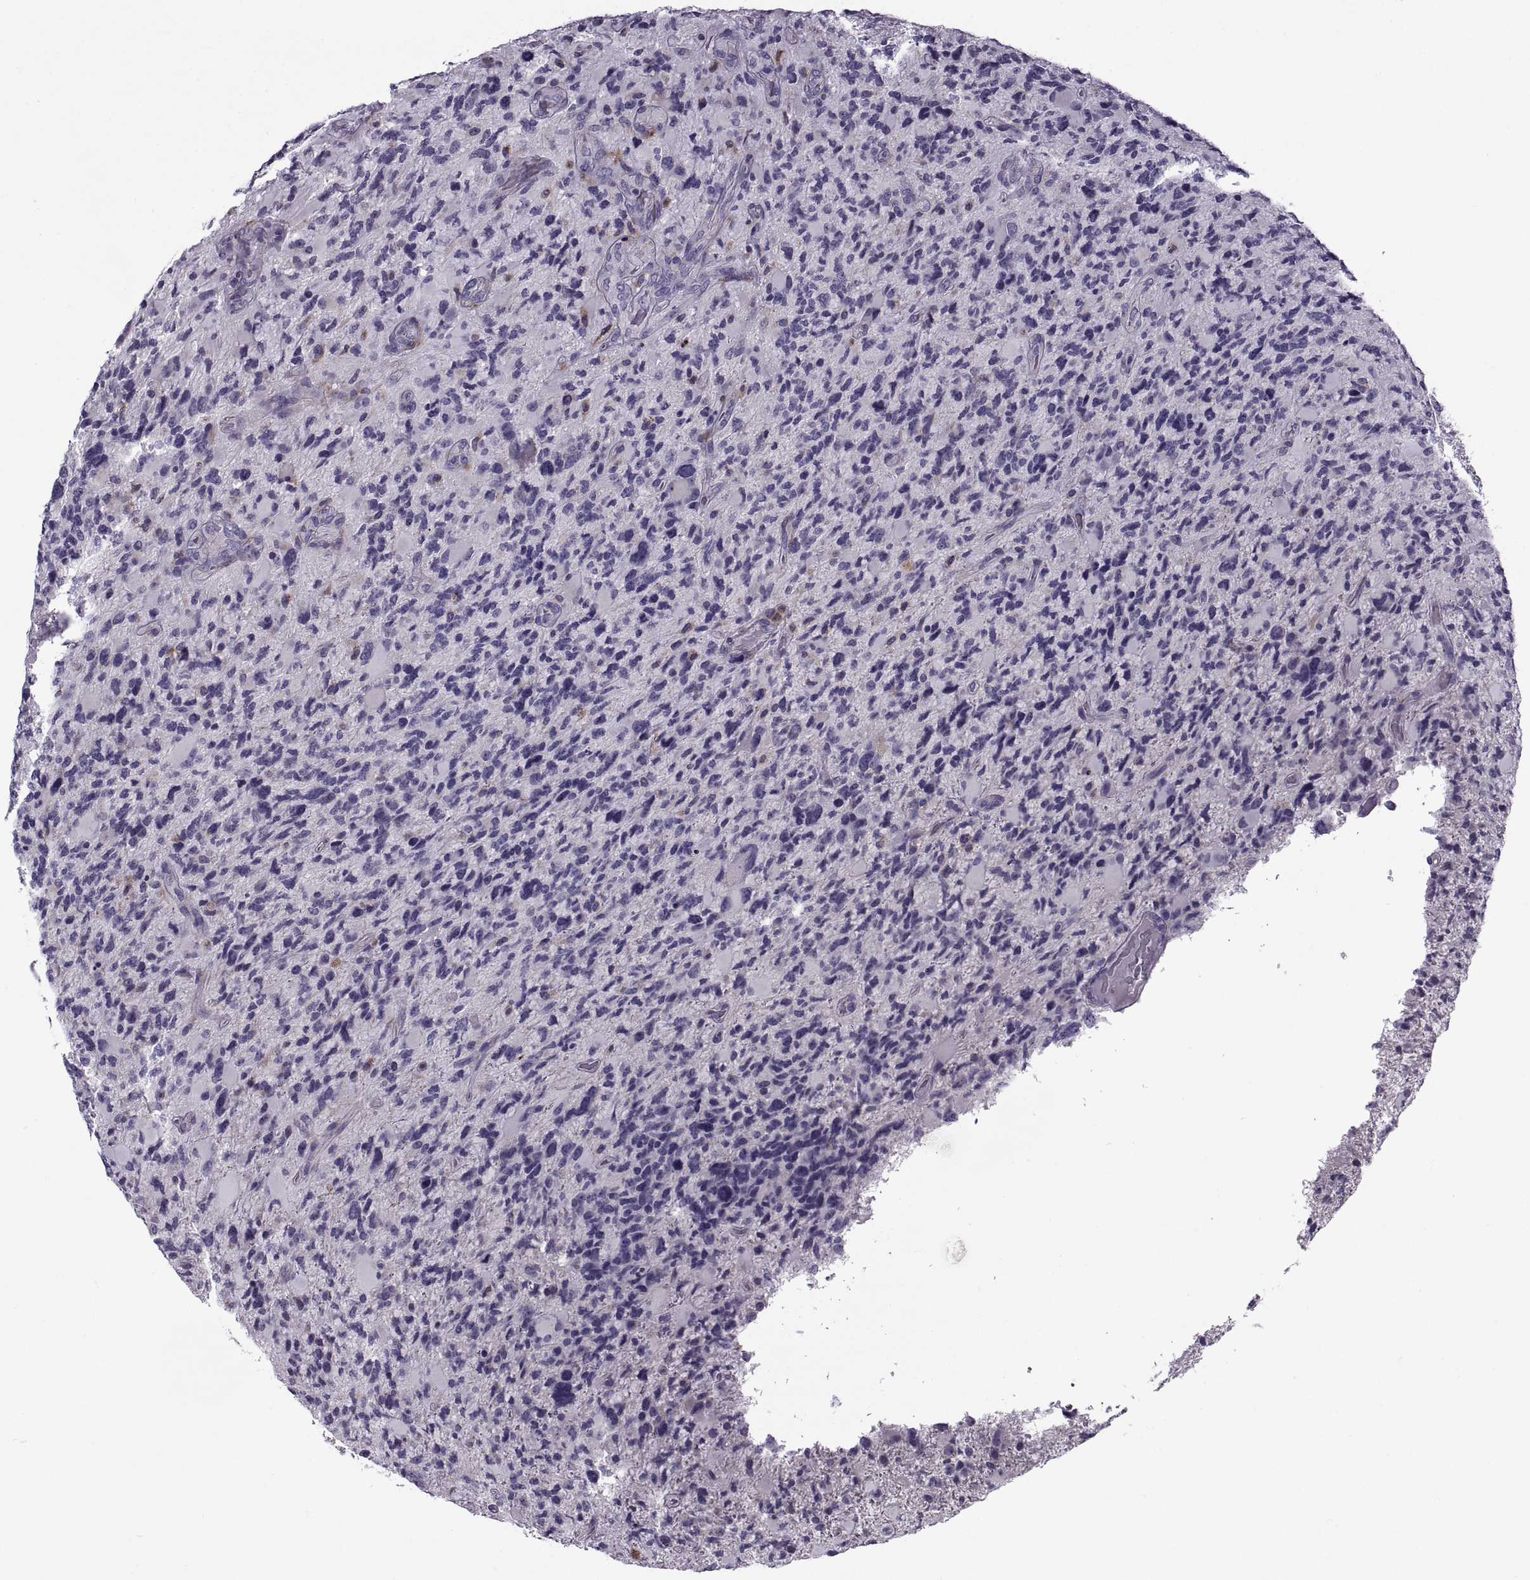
{"staining": {"intensity": "negative", "quantity": "none", "location": "none"}, "tissue": "glioma", "cell_type": "Tumor cells", "image_type": "cancer", "snomed": [{"axis": "morphology", "description": "Glioma, malignant, High grade"}, {"axis": "topography", "description": "Brain"}], "caption": "Immunohistochemistry (IHC) histopathology image of human high-grade glioma (malignant) stained for a protein (brown), which reveals no positivity in tumor cells.", "gene": "CALCR", "patient": {"sex": "female", "age": 71}}